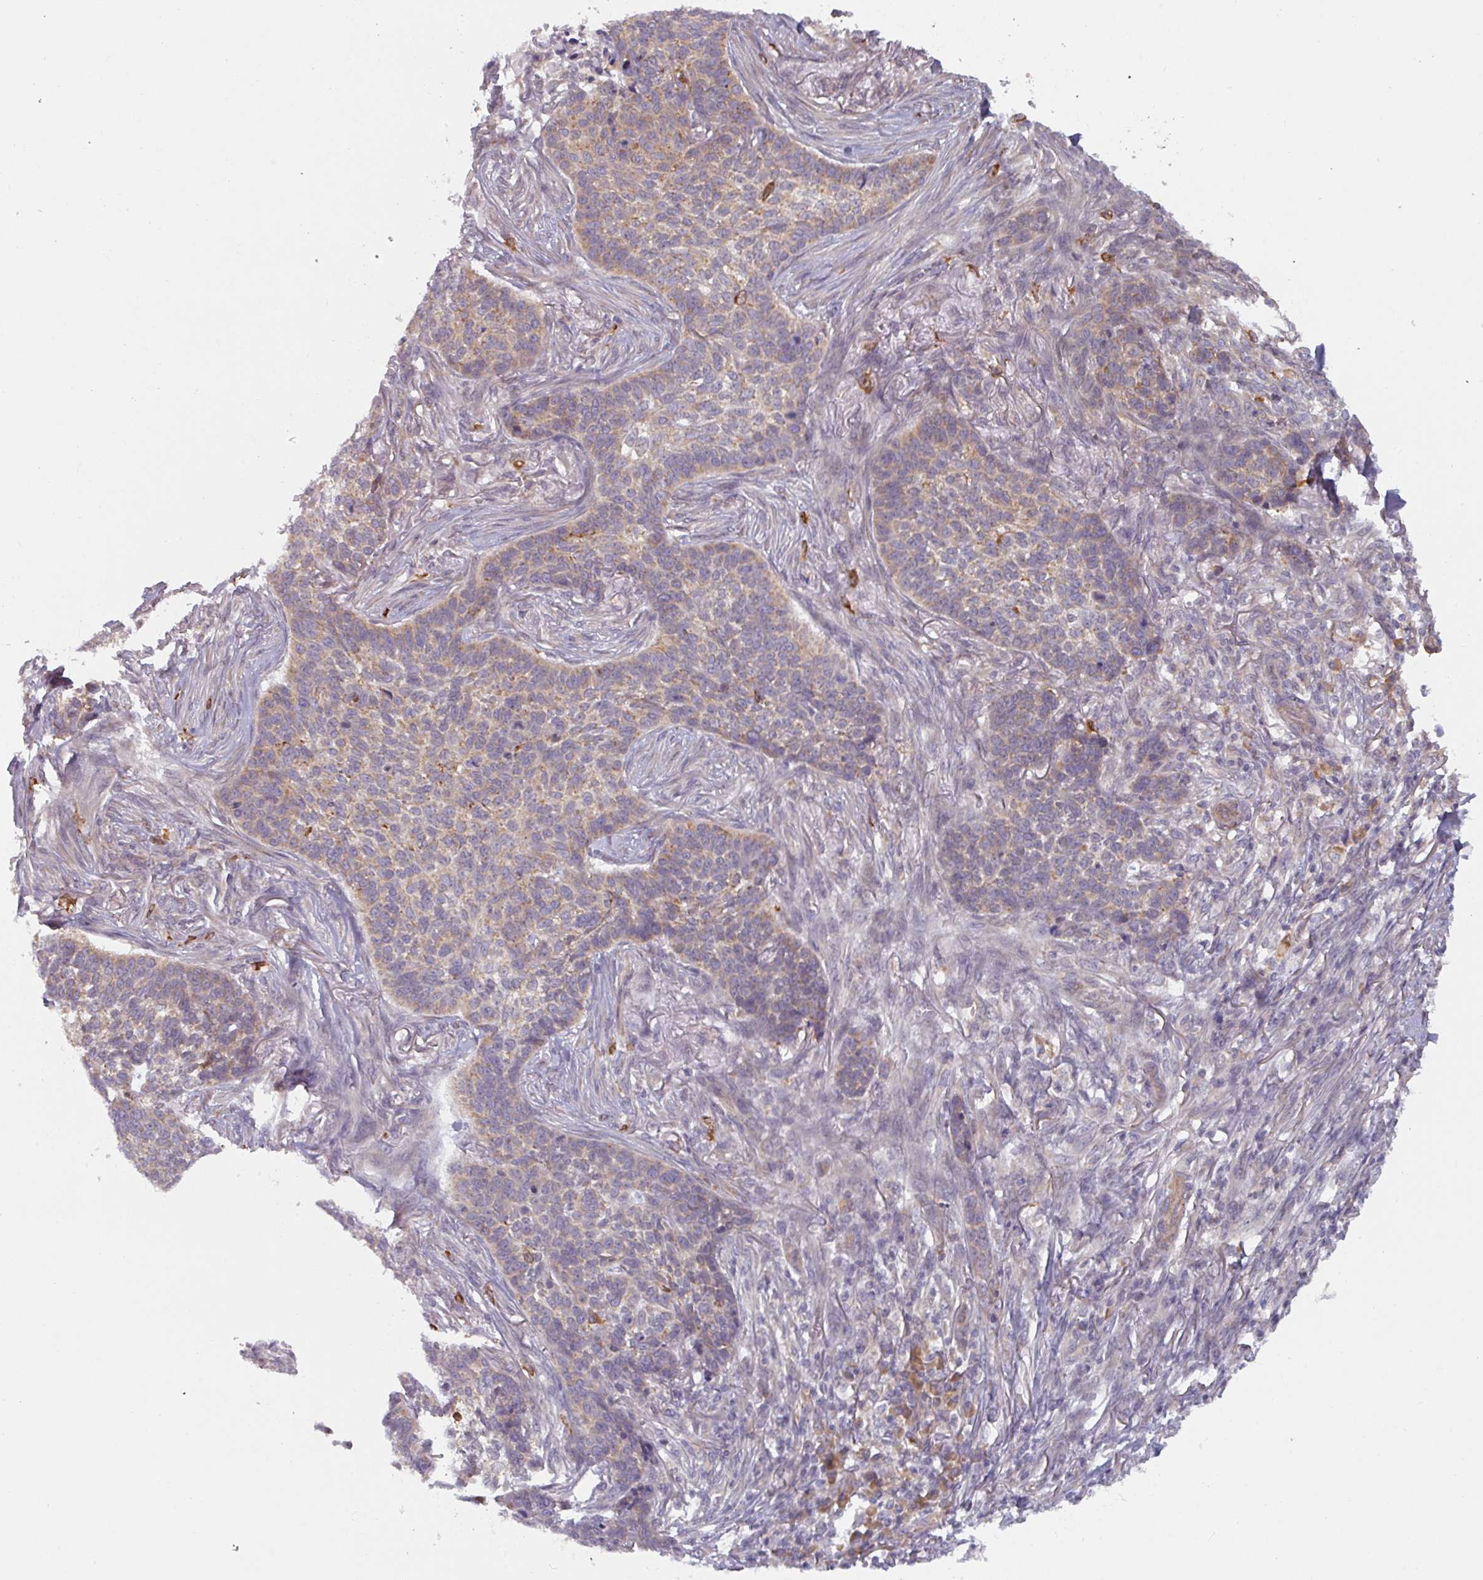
{"staining": {"intensity": "weak", "quantity": "25%-75%", "location": "cytoplasmic/membranous"}, "tissue": "skin cancer", "cell_type": "Tumor cells", "image_type": "cancer", "snomed": [{"axis": "morphology", "description": "Basal cell carcinoma"}, {"axis": "topography", "description": "Skin"}], "caption": "Skin cancer tissue exhibits weak cytoplasmic/membranous expression in about 25%-75% of tumor cells (DAB (3,3'-diaminobenzidine) IHC with brightfield microscopy, high magnification).", "gene": "TAPT1", "patient": {"sex": "male", "age": 85}}